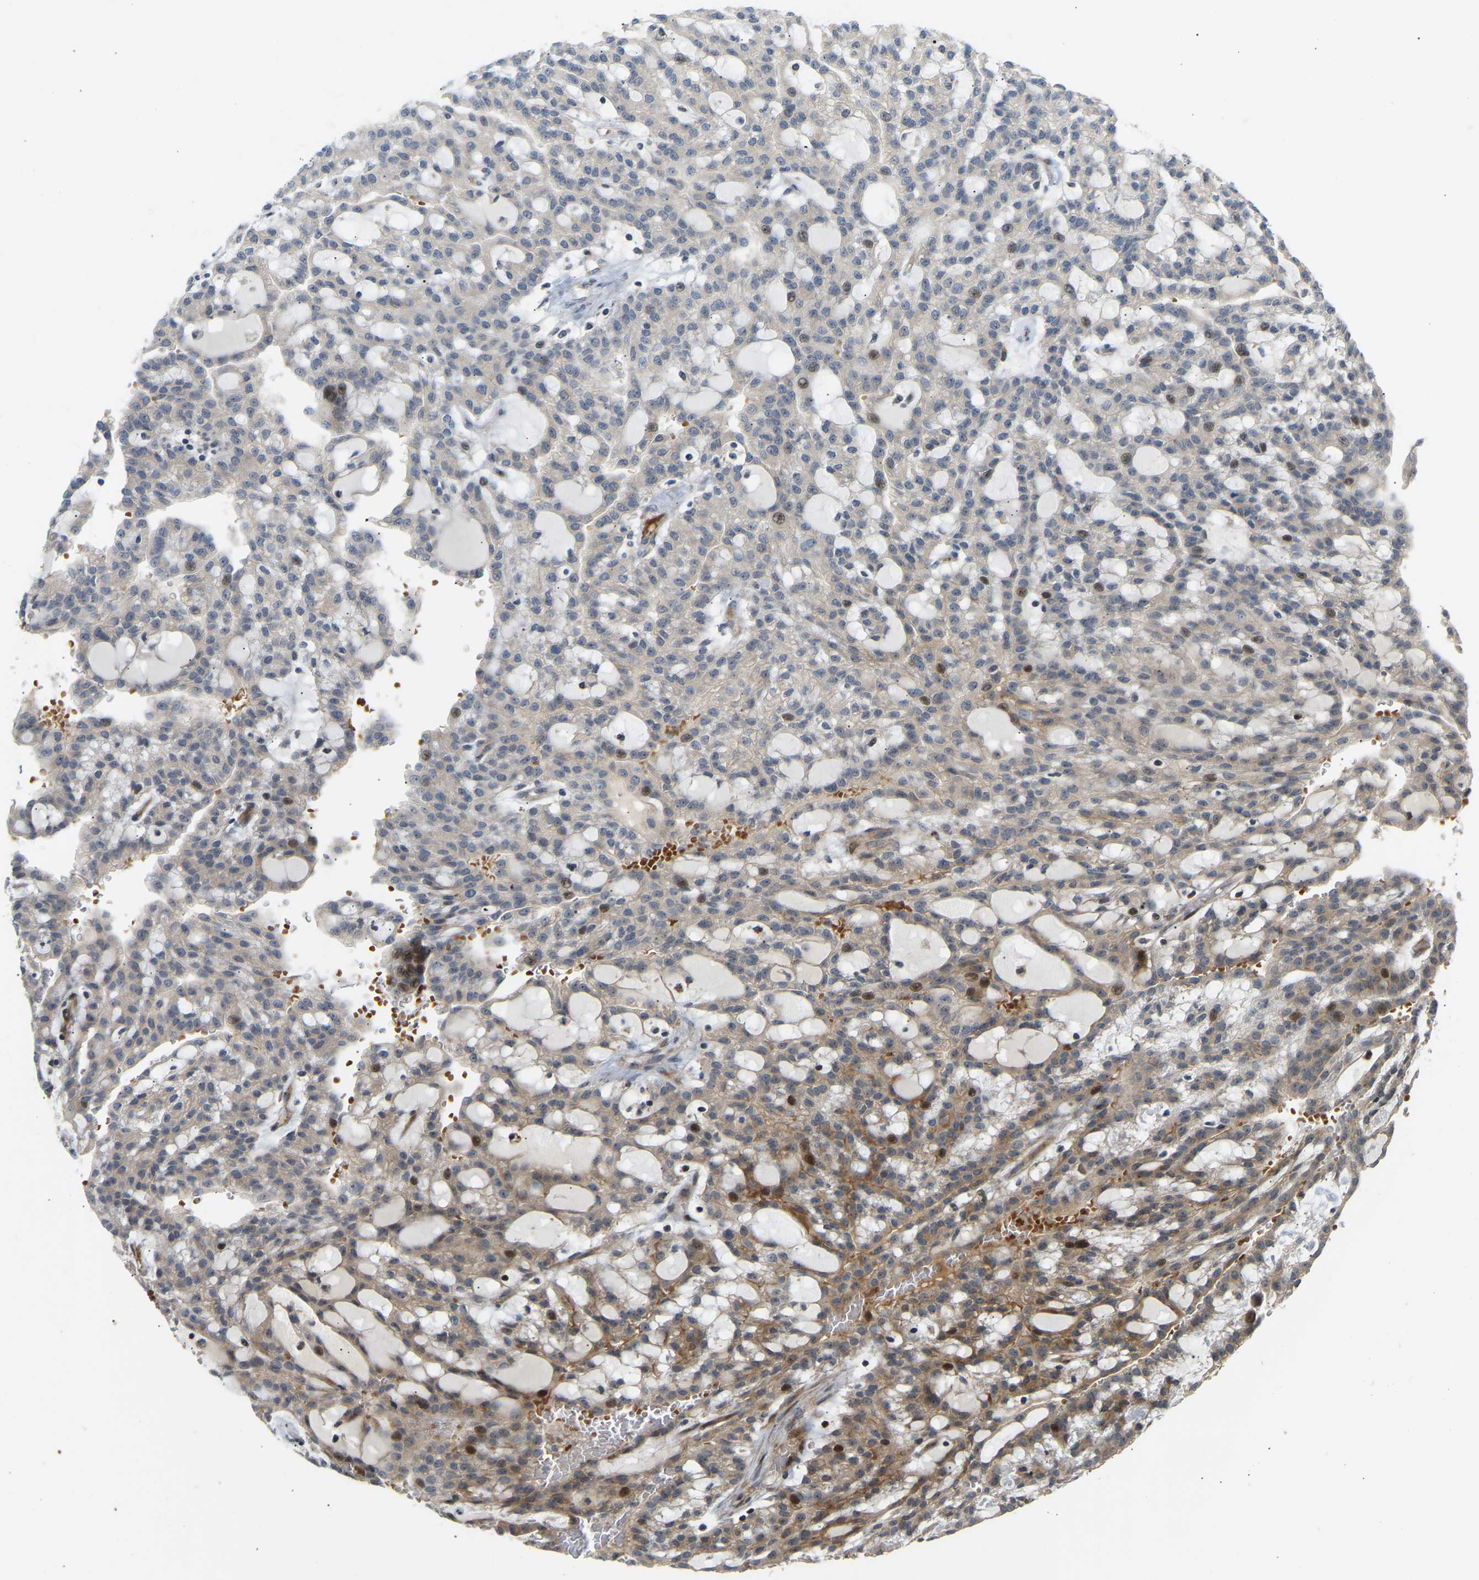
{"staining": {"intensity": "moderate", "quantity": "<25%", "location": "cytoplasmic/membranous,nuclear"}, "tissue": "renal cancer", "cell_type": "Tumor cells", "image_type": "cancer", "snomed": [{"axis": "morphology", "description": "Adenocarcinoma, NOS"}, {"axis": "topography", "description": "Kidney"}], "caption": "Protein expression analysis of human adenocarcinoma (renal) reveals moderate cytoplasmic/membranous and nuclear staining in approximately <25% of tumor cells.", "gene": "POGLUT2", "patient": {"sex": "male", "age": 63}}